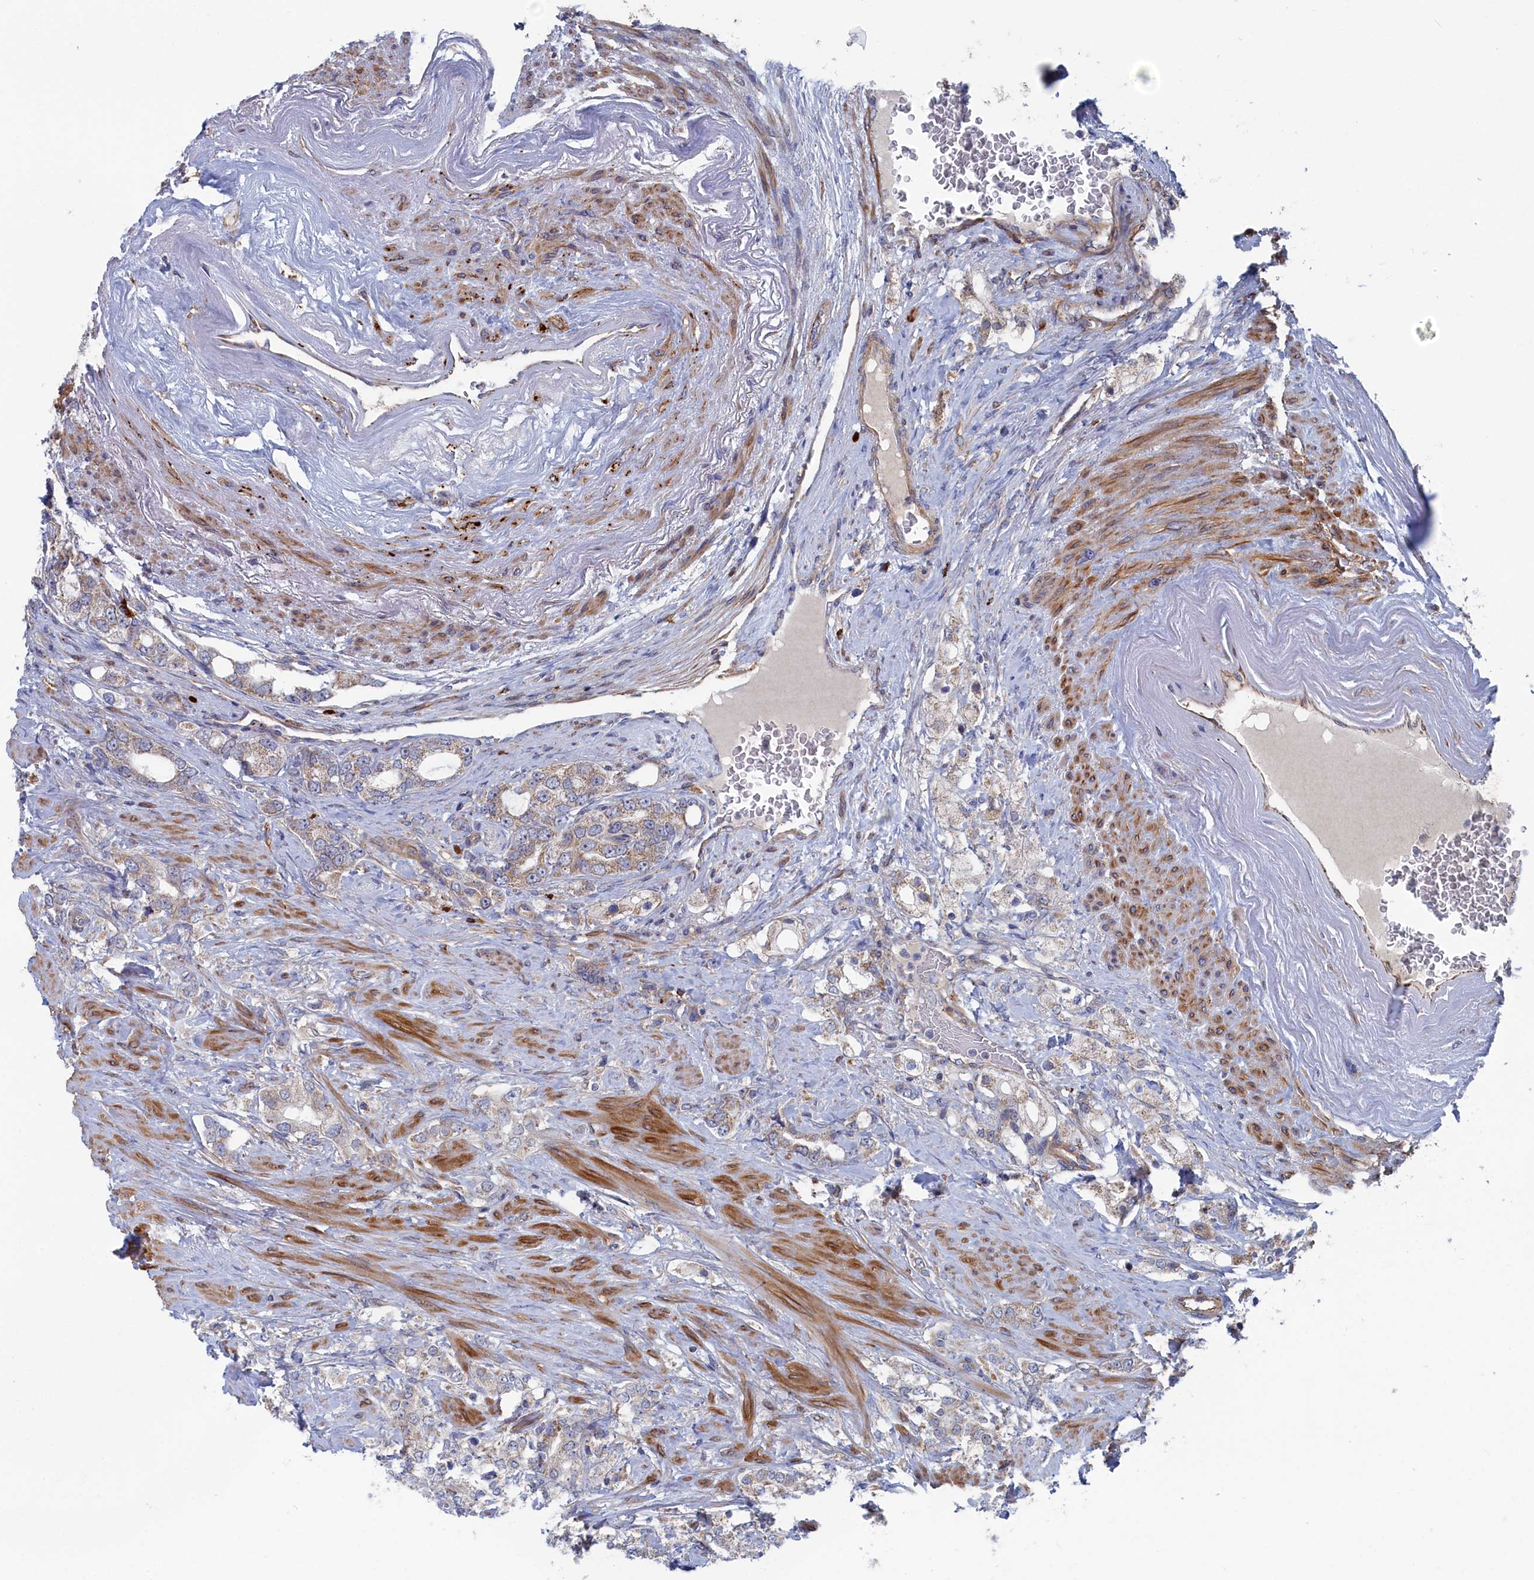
{"staining": {"intensity": "weak", "quantity": "<25%", "location": "cytoplasmic/membranous"}, "tissue": "prostate cancer", "cell_type": "Tumor cells", "image_type": "cancer", "snomed": [{"axis": "morphology", "description": "Adenocarcinoma, High grade"}, {"axis": "topography", "description": "Prostate"}], "caption": "Prostate high-grade adenocarcinoma was stained to show a protein in brown. There is no significant staining in tumor cells.", "gene": "FILIP1L", "patient": {"sex": "male", "age": 64}}